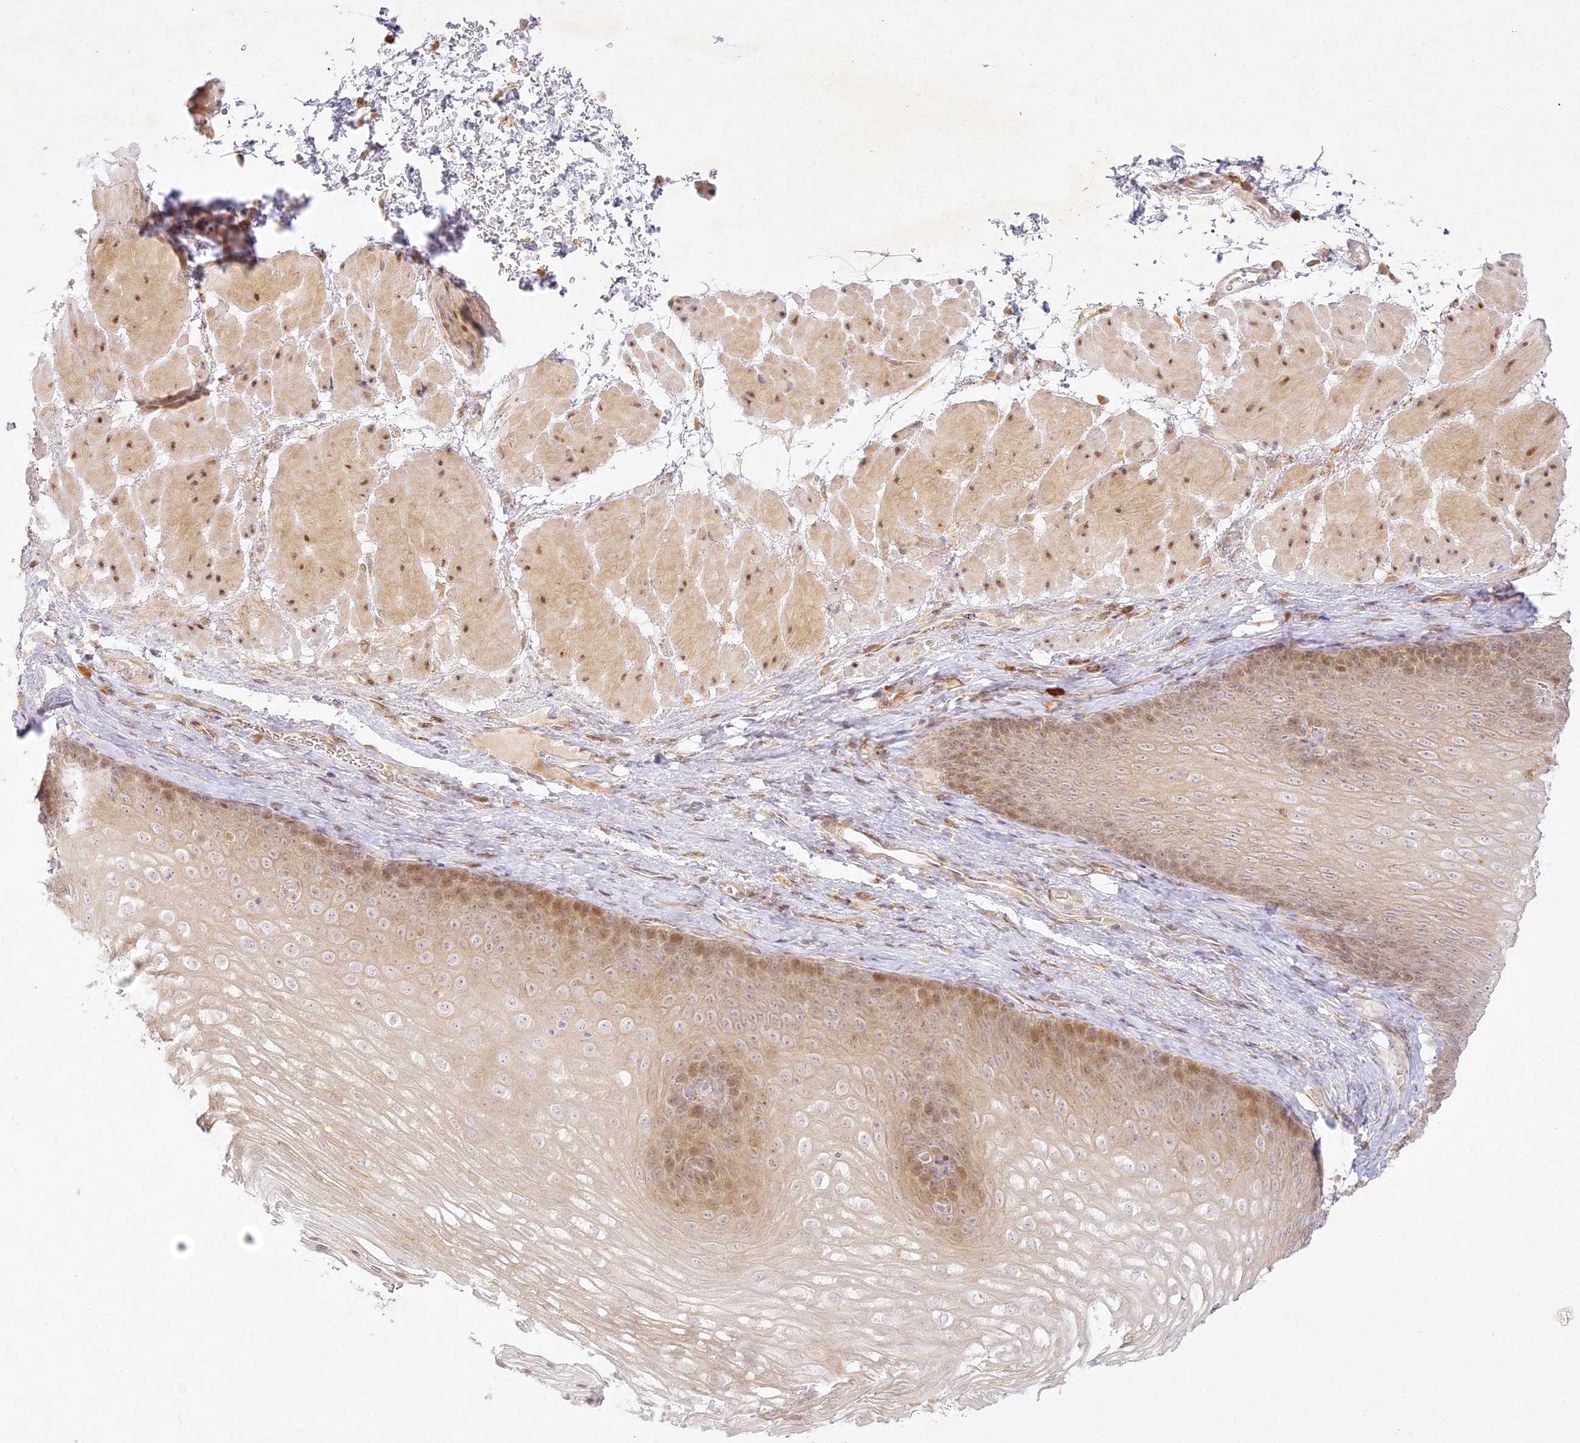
{"staining": {"intensity": "moderate", "quantity": "25%-75%", "location": "cytoplasmic/membranous,nuclear"}, "tissue": "esophagus", "cell_type": "Squamous epithelial cells", "image_type": "normal", "snomed": [{"axis": "morphology", "description": "Normal tissue, NOS"}, {"axis": "topography", "description": "Esophagus"}], "caption": "Human esophagus stained for a protein (brown) shows moderate cytoplasmic/membranous,nuclear positive expression in about 25%-75% of squamous epithelial cells.", "gene": "SLC30A5", "patient": {"sex": "female", "age": 66}}